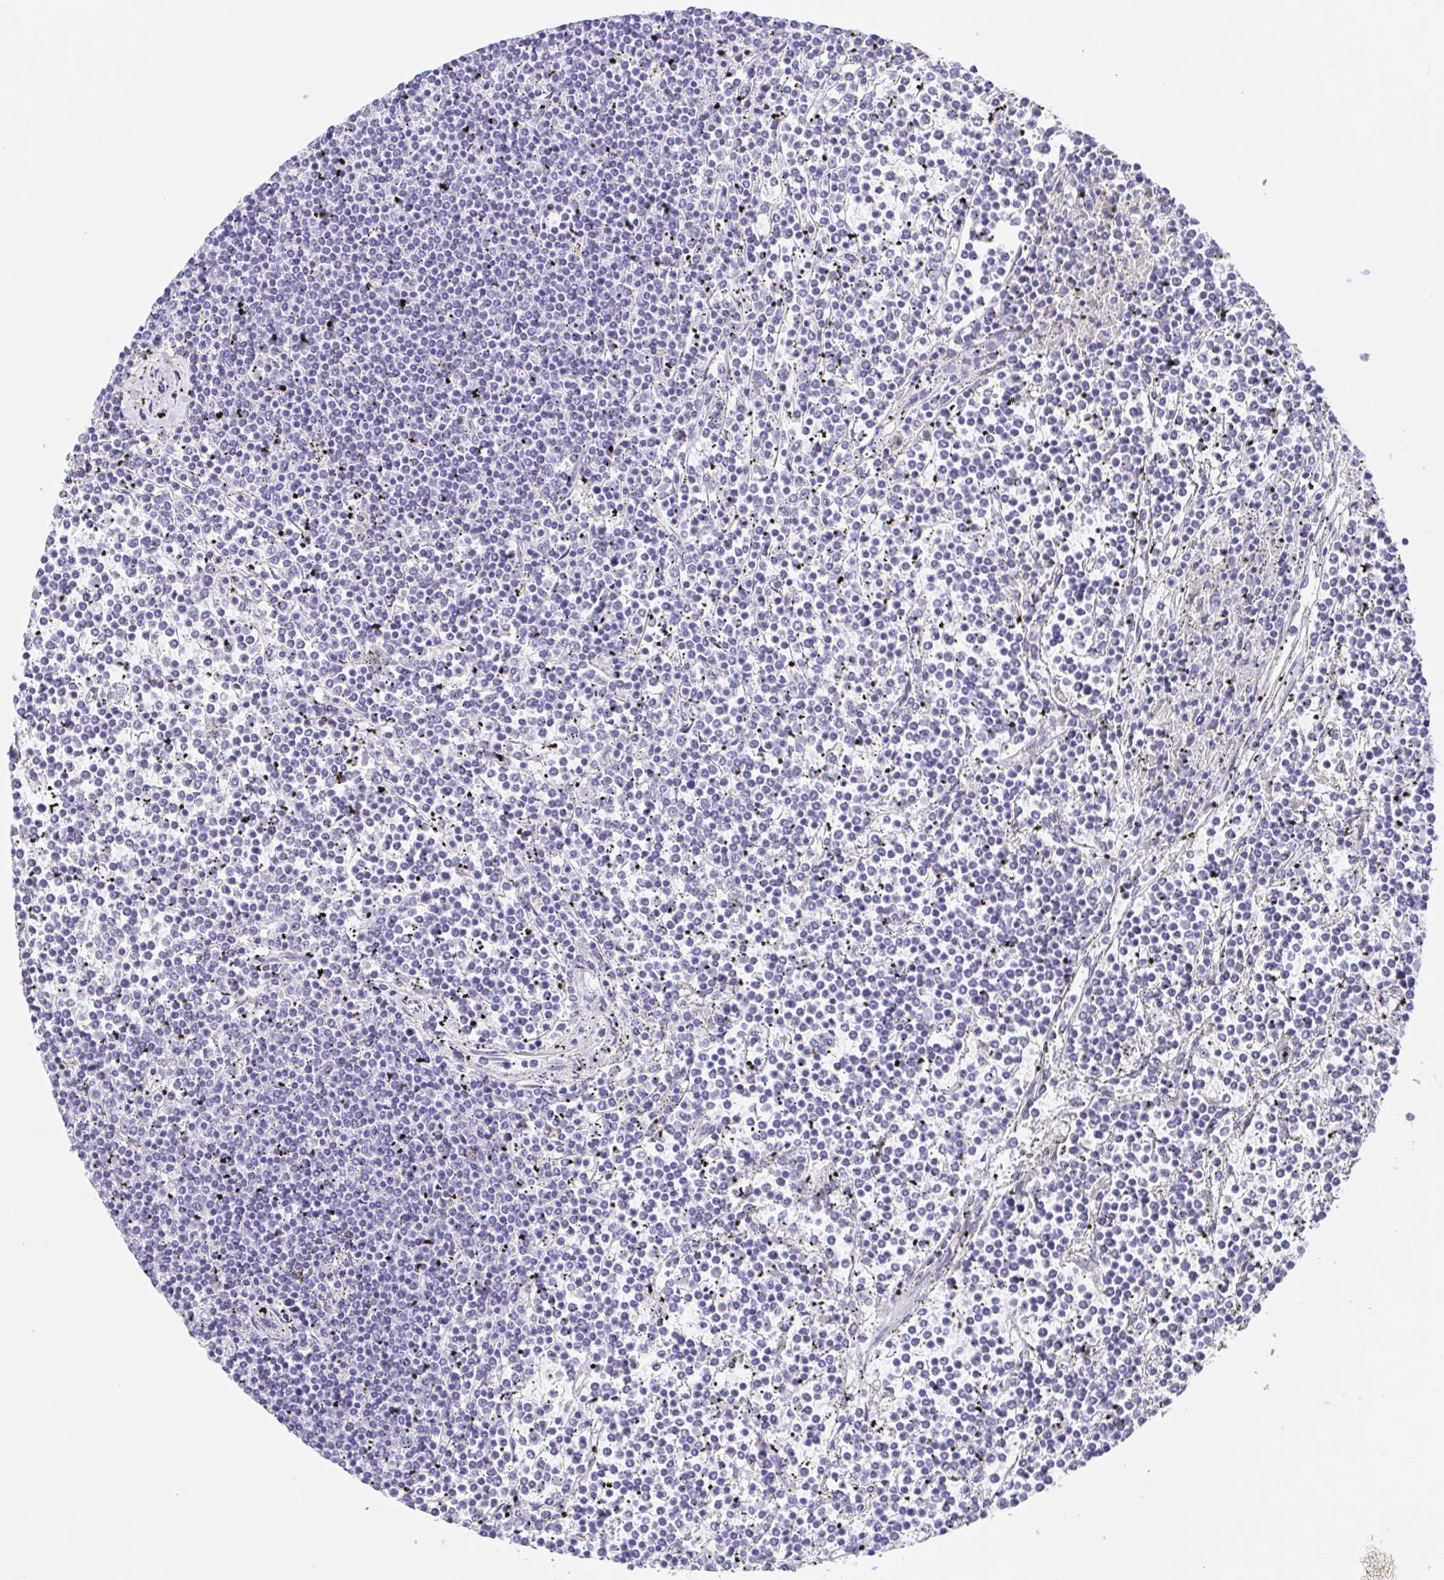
{"staining": {"intensity": "negative", "quantity": "none", "location": "none"}, "tissue": "lymphoma", "cell_type": "Tumor cells", "image_type": "cancer", "snomed": [{"axis": "morphology", "description": "Malignant lymphoma, non-Hodgkin's type, Low grade"}, {"axis": "topography", "description": "Spleen"}], "caption": "Immunohistochemical staining of human low-grade malignant lymphoma, non-Hodgkin's type reveals no significant expression in tumor cells. (DAB IHC with hematoxylin counter stain).", "gene": "SCG3", "patient": {"sex": "female", "age": 19}}